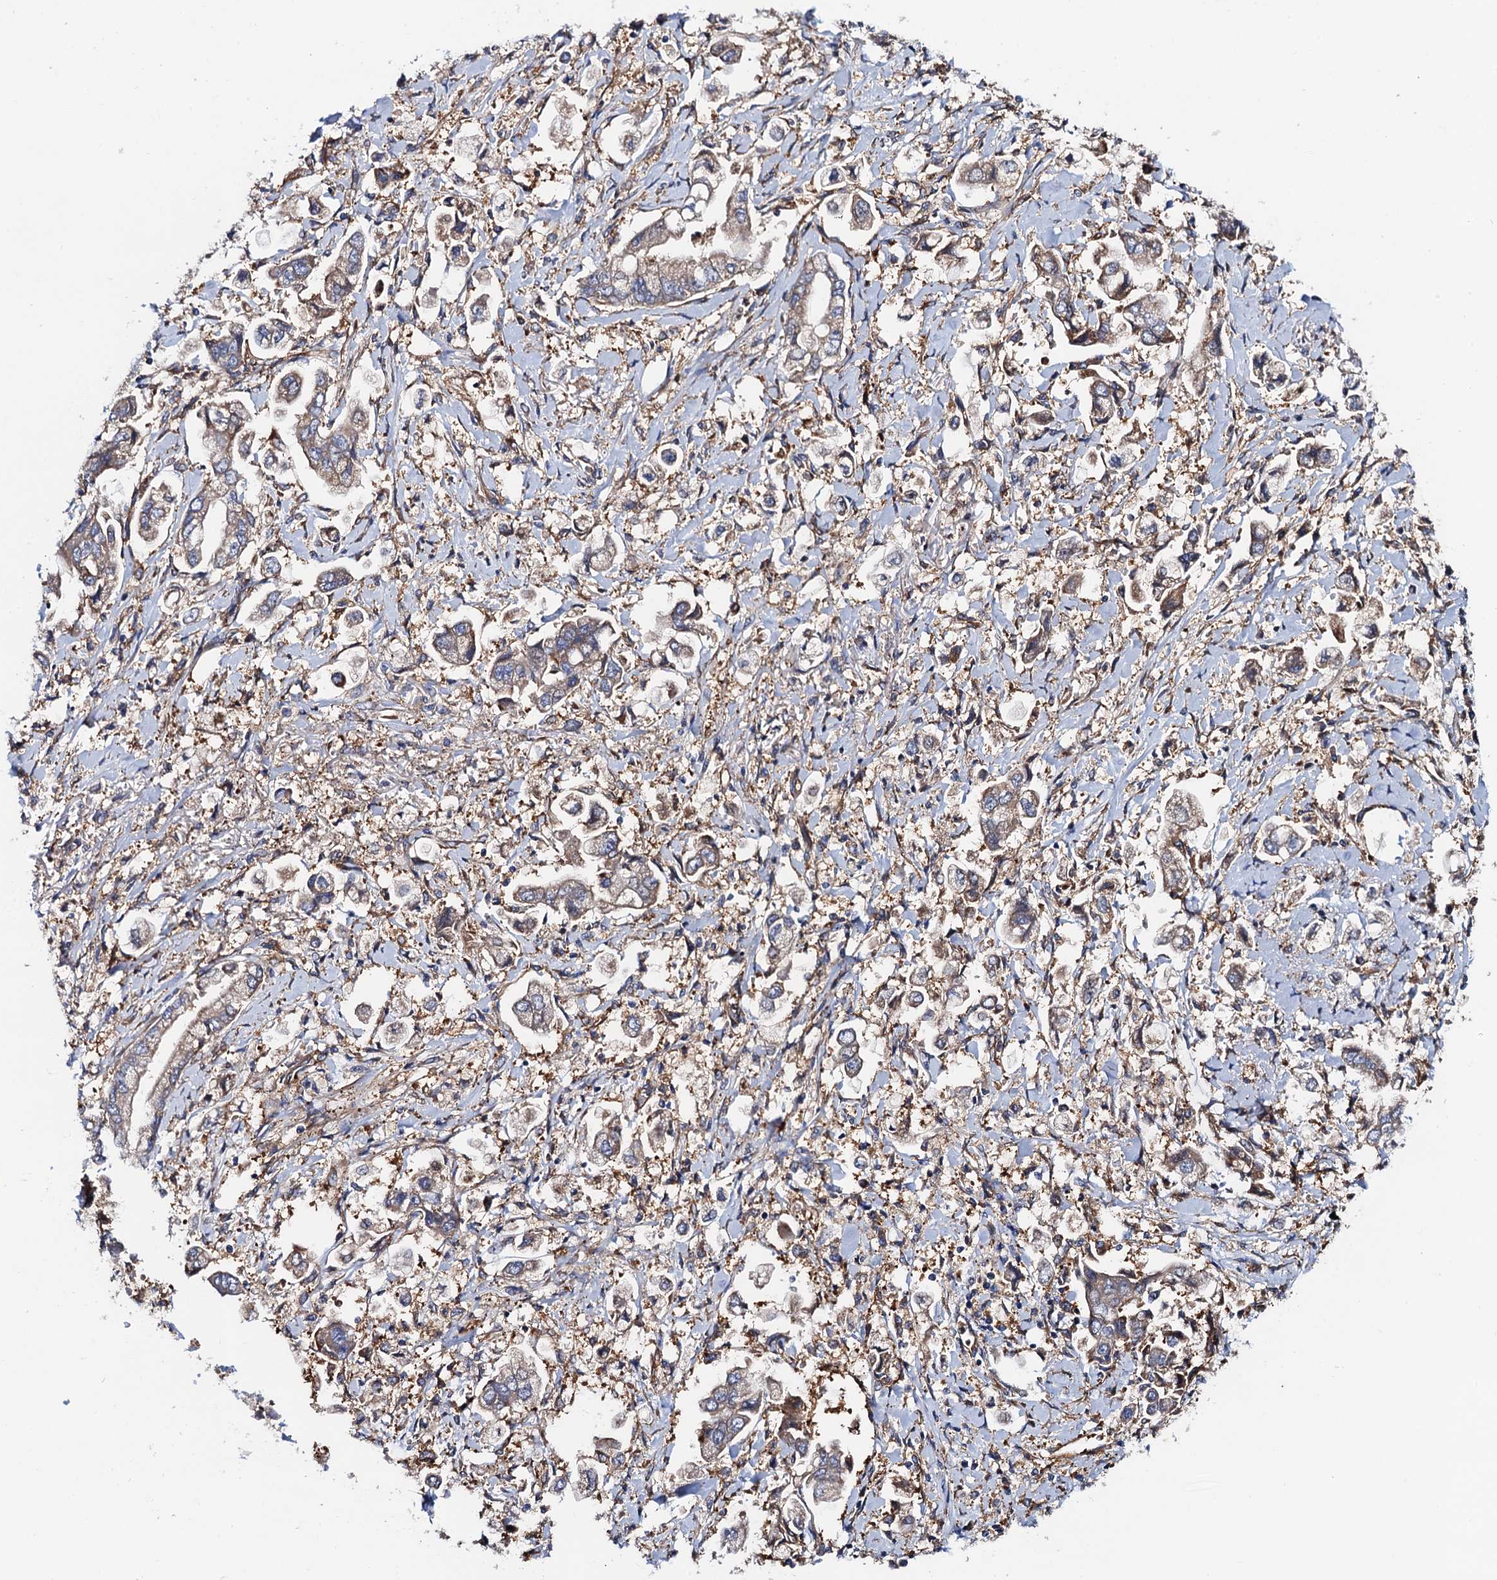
{"staining": {"intensity": "weak", "quantity": "25%-75%", "location": "cytoplasmic/membranous"}, "tissue": "stomach cancer", "cell_type": "Tumor cells", "image_type": "cancer", "snomed": [{"axis": "morphology", "description": "Adenocarcinoma, NOS"}, {"axis": "topography", "description": "Stomach"}], "caption": "An immunohistochemistry micrograph of tumor tissue is shown. Protein staining in brown shows weak cytoplasmic/membranous positivity in stomach adenocarcinoma within tumor cells. (Brightfield microscopy of DAB IHC at high magnification).", "gene": "MRPL48", "patient": {"sex": "male", "age": 62}}